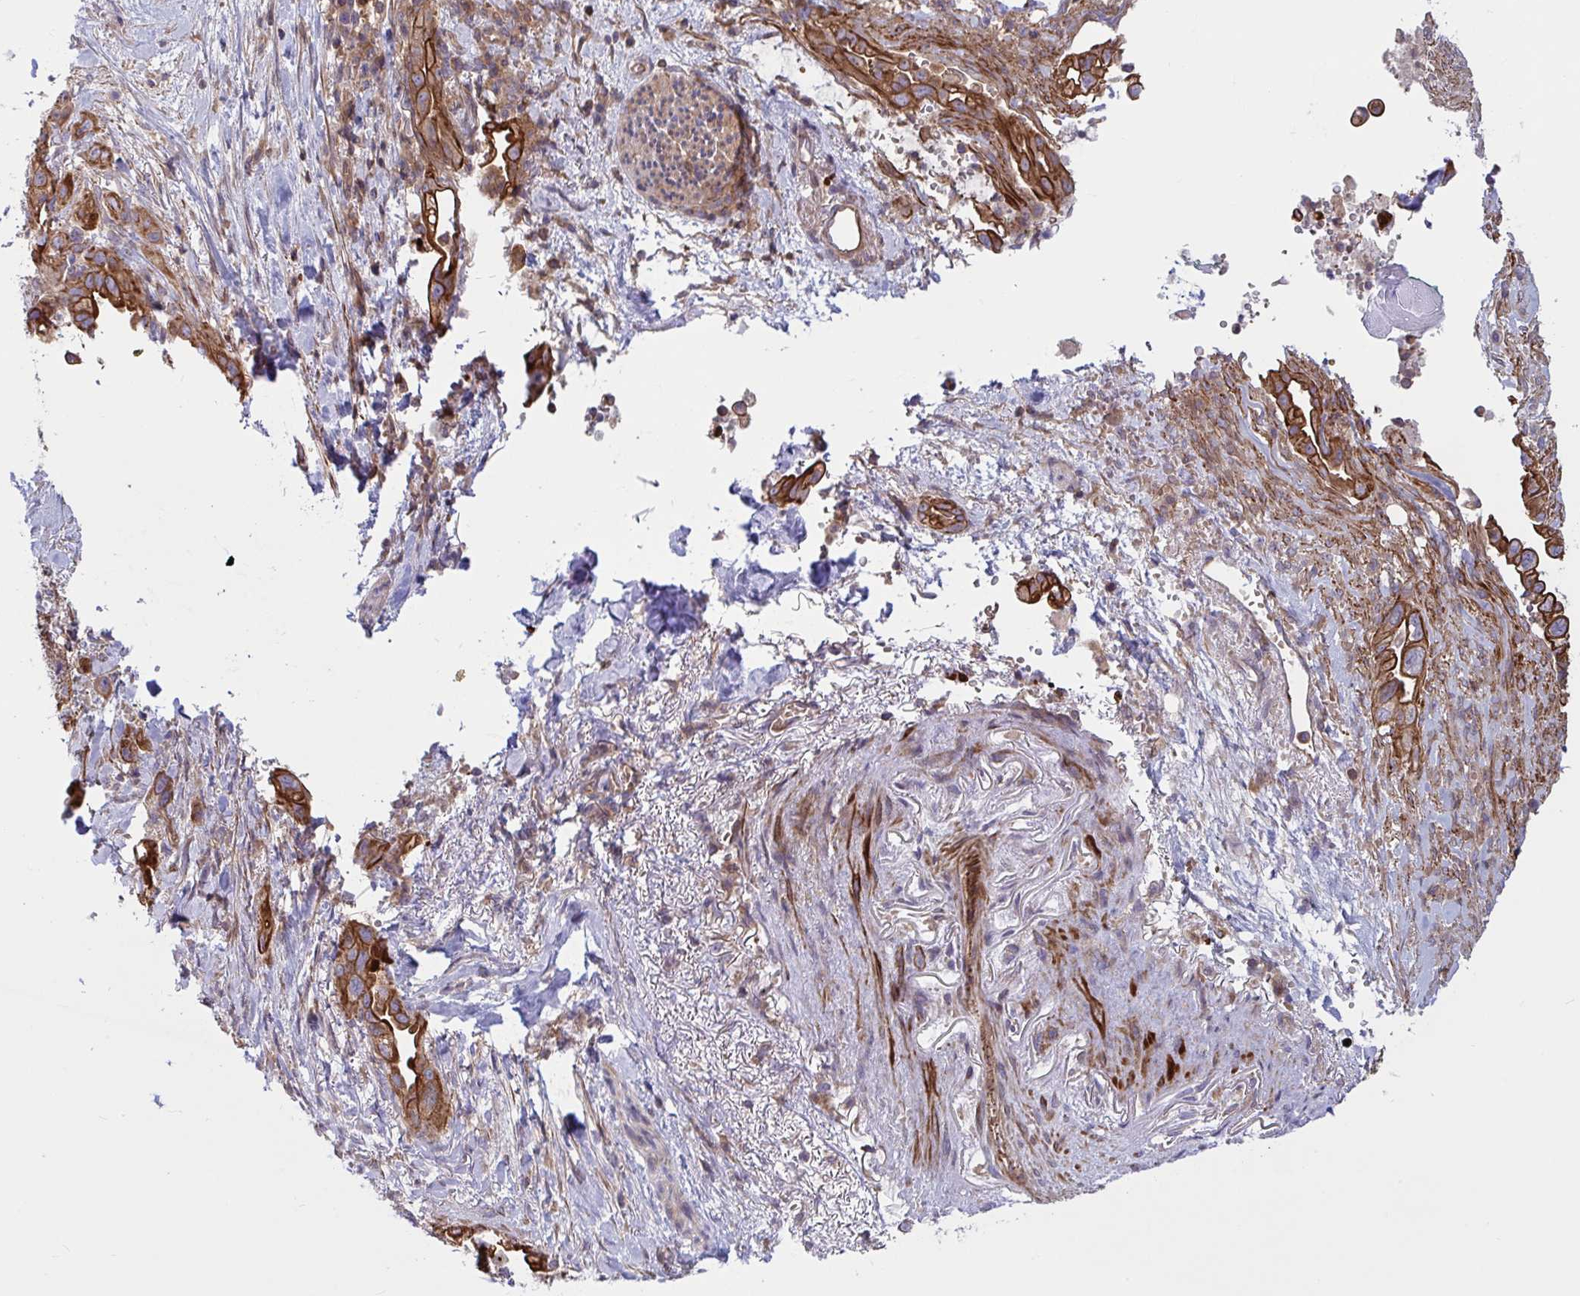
{"staining": {"intensity": "strong", "quantity": ">75%", "location": "cytoplasmic/membranous"}, "tissue": "pancreatic cancer", "cell_type": "Tumor cells", "image_type": "cancer", "snomed": [{"axis": "morphology", "description": "Adenocarcinoma, NOS"}, {"axis": "topography", "description": "Pancreas"}], "caption": "Protein staining reveals strong cytoplasmic/membranous staining in about >75% of tumor cells in pancreatic cancer (adenocarcinoma). Nuclei are stained in blue.", "gene": "TANK", "patient": {"sex": "male", "age": 44}}